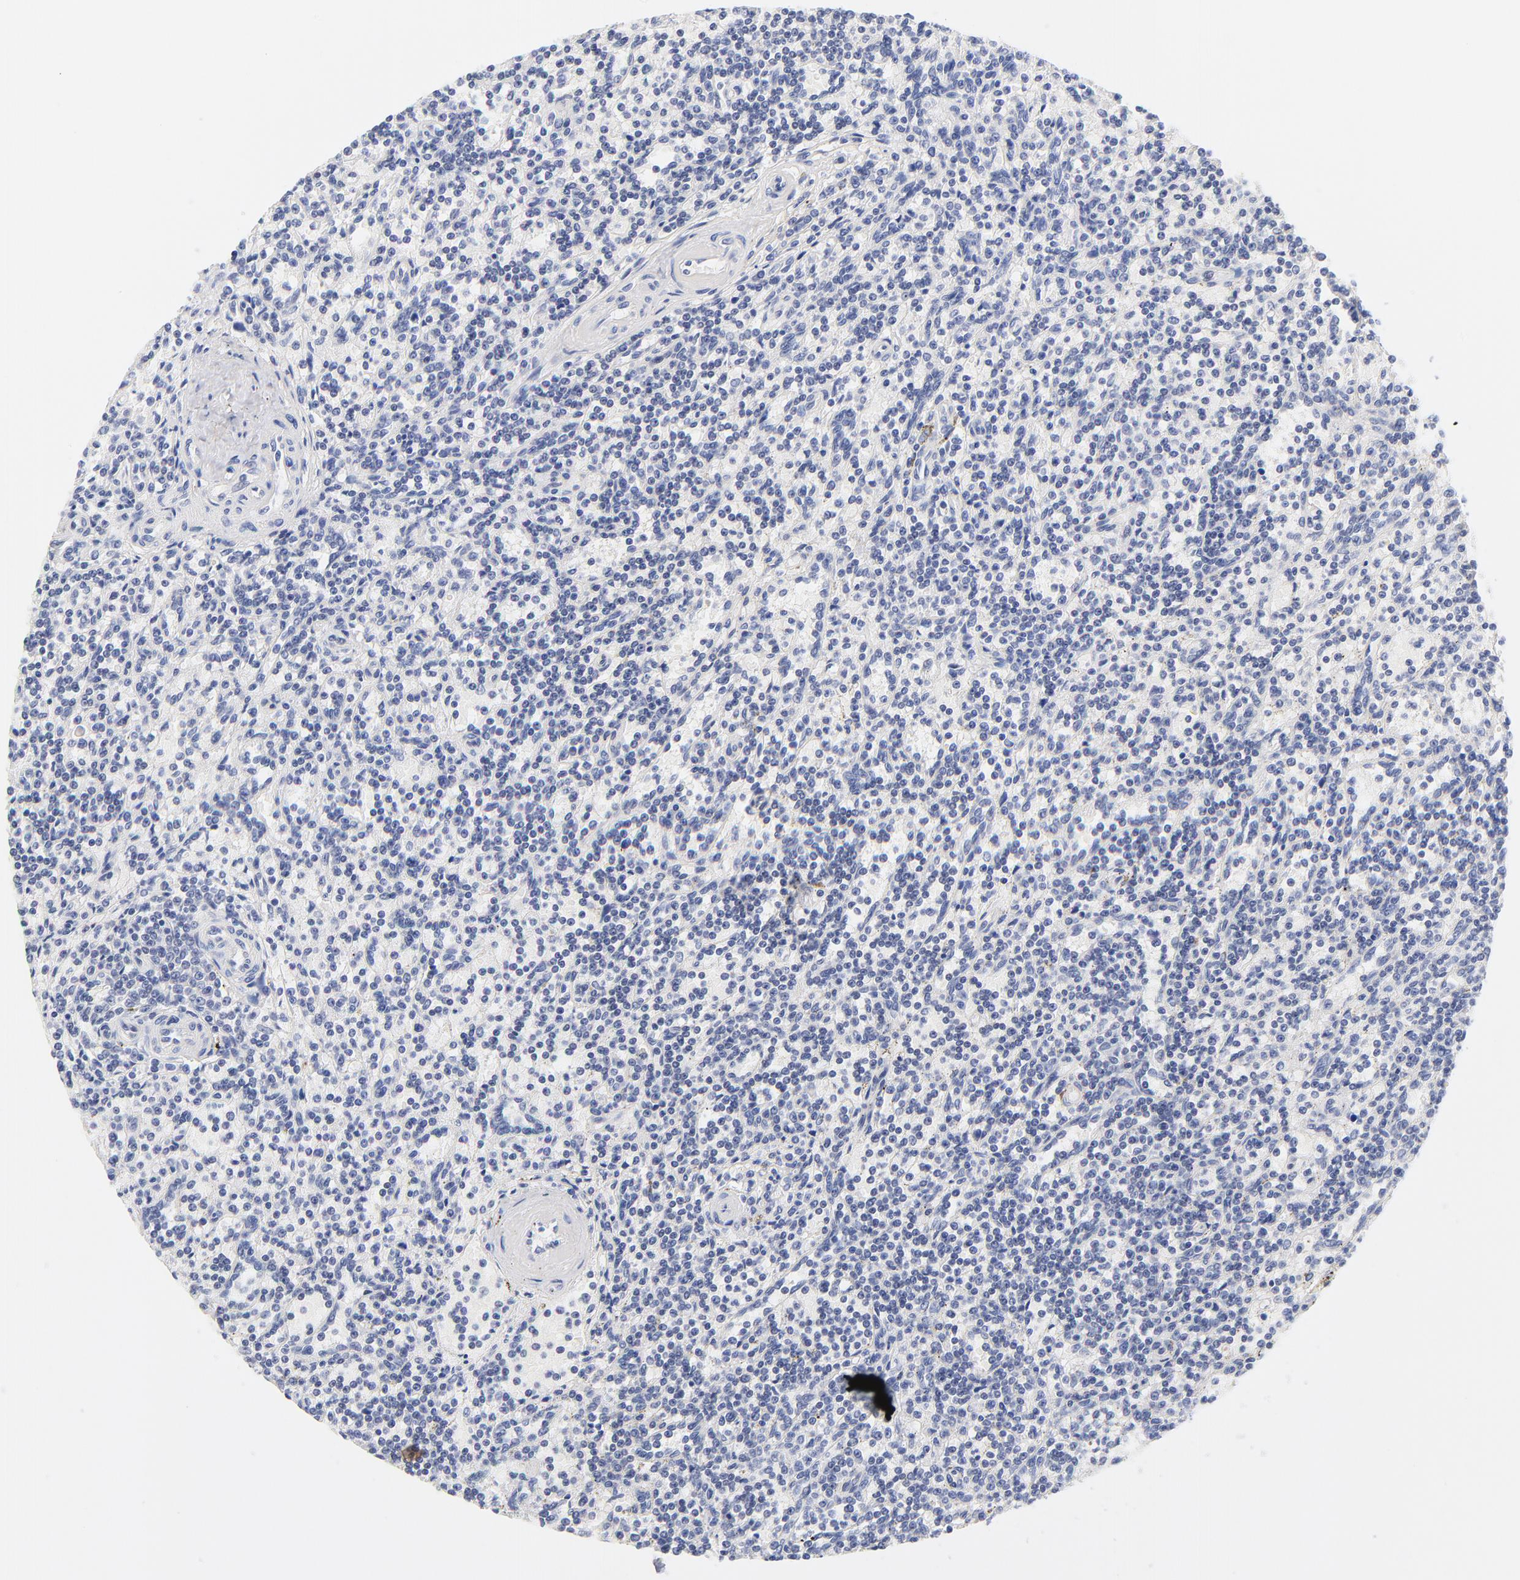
{"staining": {"intensity": "negative", "quantity": "none", "location": "none"}, "tissue": "lymphoma", "cell_type": "Tumor cells", "image_type": "cancer", "snomed": [{"axis": "morphology", "description": "Malignant lymphoma, non-Hodgkin's type, Low grade"}, {"axis": "topography", "description": "Spleen"}], "caption": "This photomicrograph is of malignant lymphoma, non-Hodgkin's type (low-grade) stained with immunohistochemistry (IHC) to label a protein in brown with the nuclei are counter-stained blue. There is no positivity in tumor cells.", "gene": "ZNF74", "patient": {"sex": "male", "age": 73}}